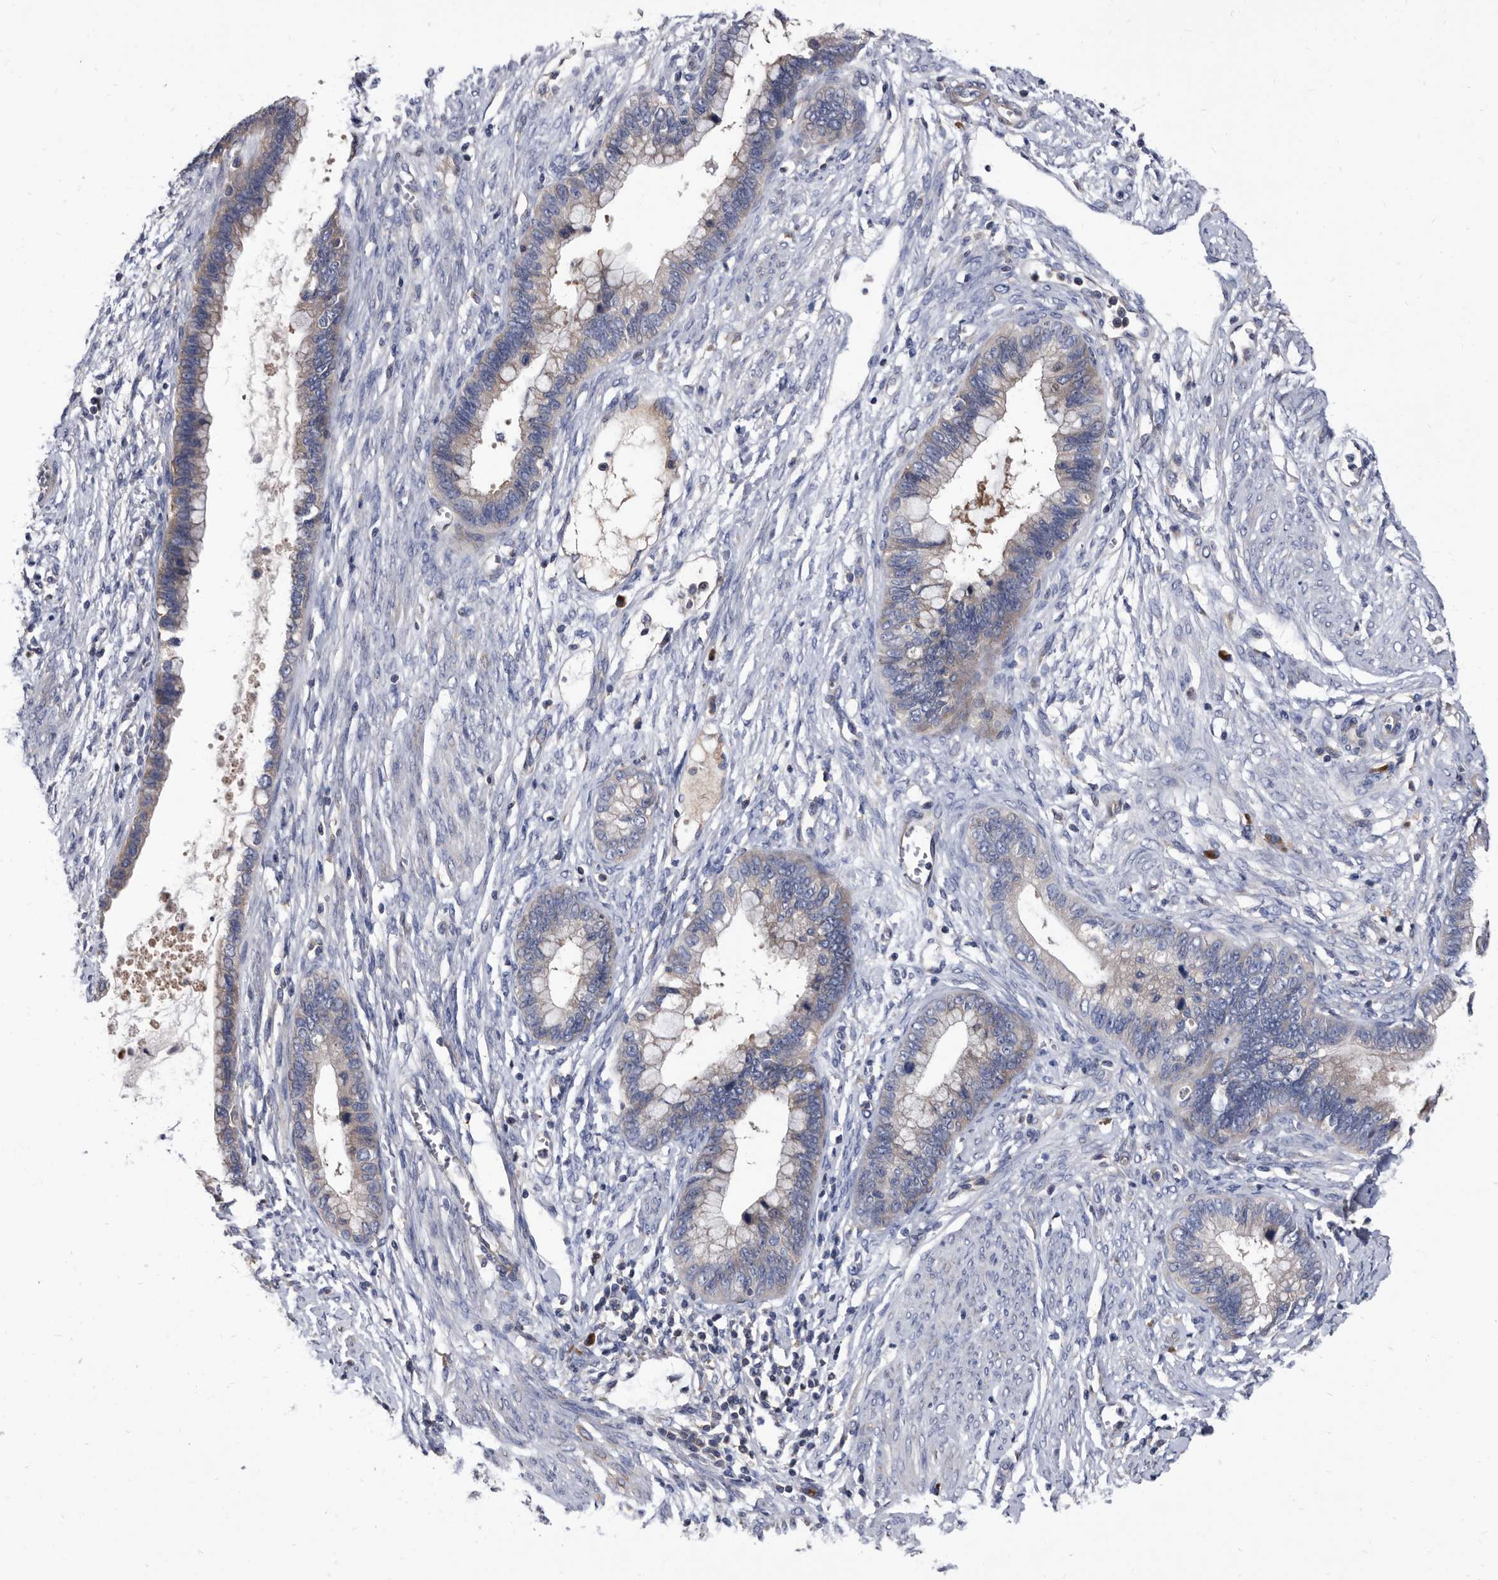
{"staining": {"intensity": "weak", "quantity": ">75%", "location": "cytoplasmic/membranous"}, "tissue": "cervical cancer", "cell_type": "Tumor cells", "image_type": "cancer", "snomed": [{"axis": "morphology", "description": "Adenocarcinoma, NOS"}, {"axis": "topography", "description": "Cervix"}], "caption": "IHC staining of cervical adenocarcinoma, which reveals low levels of weak cytoplasmic/membranous expression in about >75% of tumor cells indicating weak cytoplasmic/membranous protein expression. The staining was performed using DAB (brown) for protein detection and nuclei were counterstained in hematoxylin (blue).", "gene": "DTNBP1", "patient": {"sex": "female", "age": 44}}